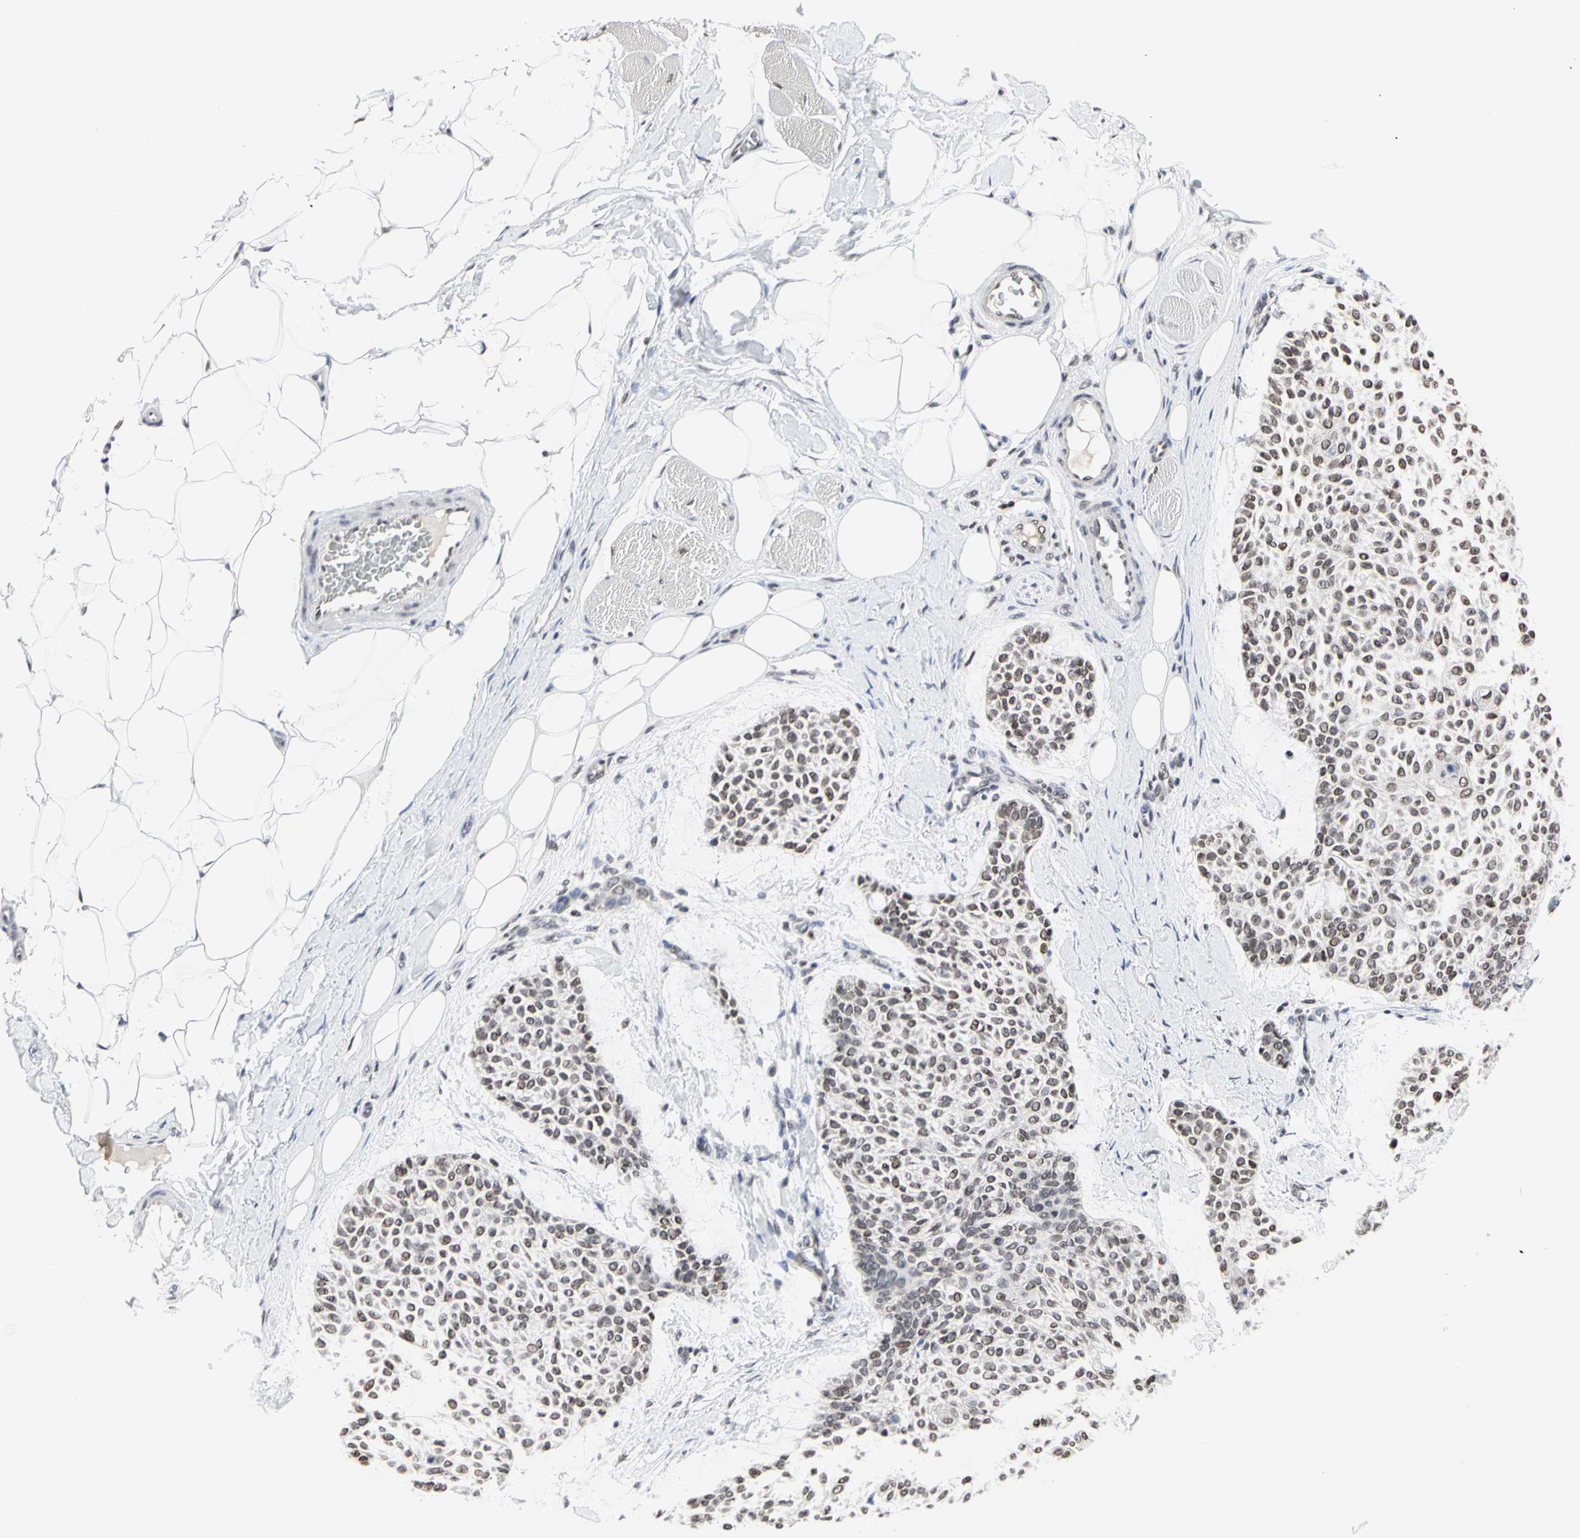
{"staining": {"intensity": "weak", "quantity": ">75%", "location": "nuclear"}, "tissue": "skin cancer", "cell_type": "Tumor cells", "image_type": "cancer", "snomed": [{"axis": "morphology", "description": "Normal tissue, NOS"}, {"axis": "morphology", "description": "Basal cell carcinoma"}, {"axis": "topography", "description": "Skin"}], "caption": "There is low levels of weak nuclear expression in tumor cells of basal cell carcinoma (skin), as demonstrated by immunohistochemical staining (brown color).", "gene": "PRMT3", "patient": {"sex": "female", "age": 70}}